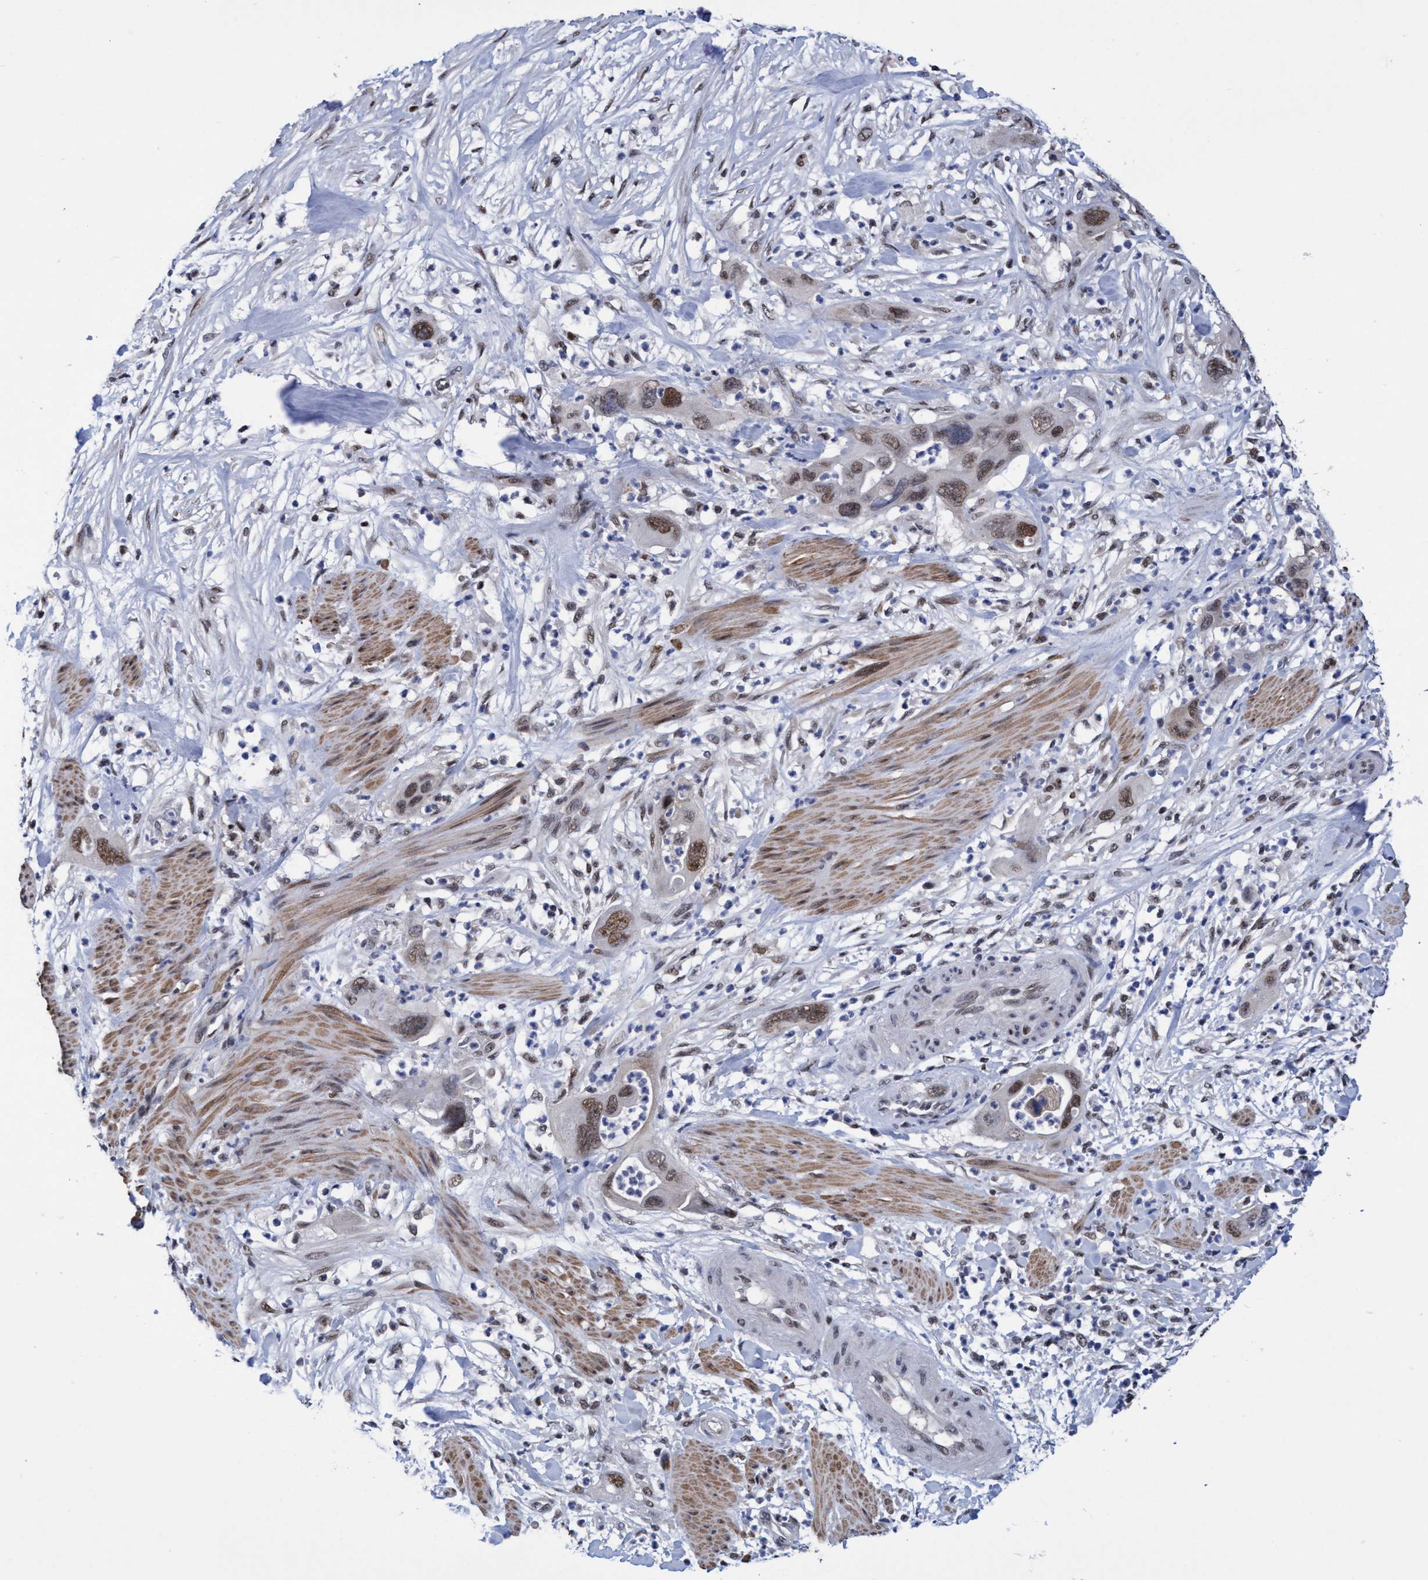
{"staining": {"intensity": "moderate", "quantity": "25%-75%", "location": "nuclear"}, "tissue": "pancreatic cancer", "cell_type": "Tumor cells", "image_type": "cancer", "snomed": [{"axis": "morphology", "description": "Adenocarcinoma, NOS"}, {"axis": "topography", "description": "Pancreas"}], "caption": "High-power microscopy captured an immunohistochemistry photomicrograph of pancreatic cancer, revealing moderate nuclear positivity in about 25%-75% of tumor cells. (Brightfield microscopy of DAB IHC at high magnification).", "gene": "C9orf78", "patient": {"sex": "female", "age": 71}}